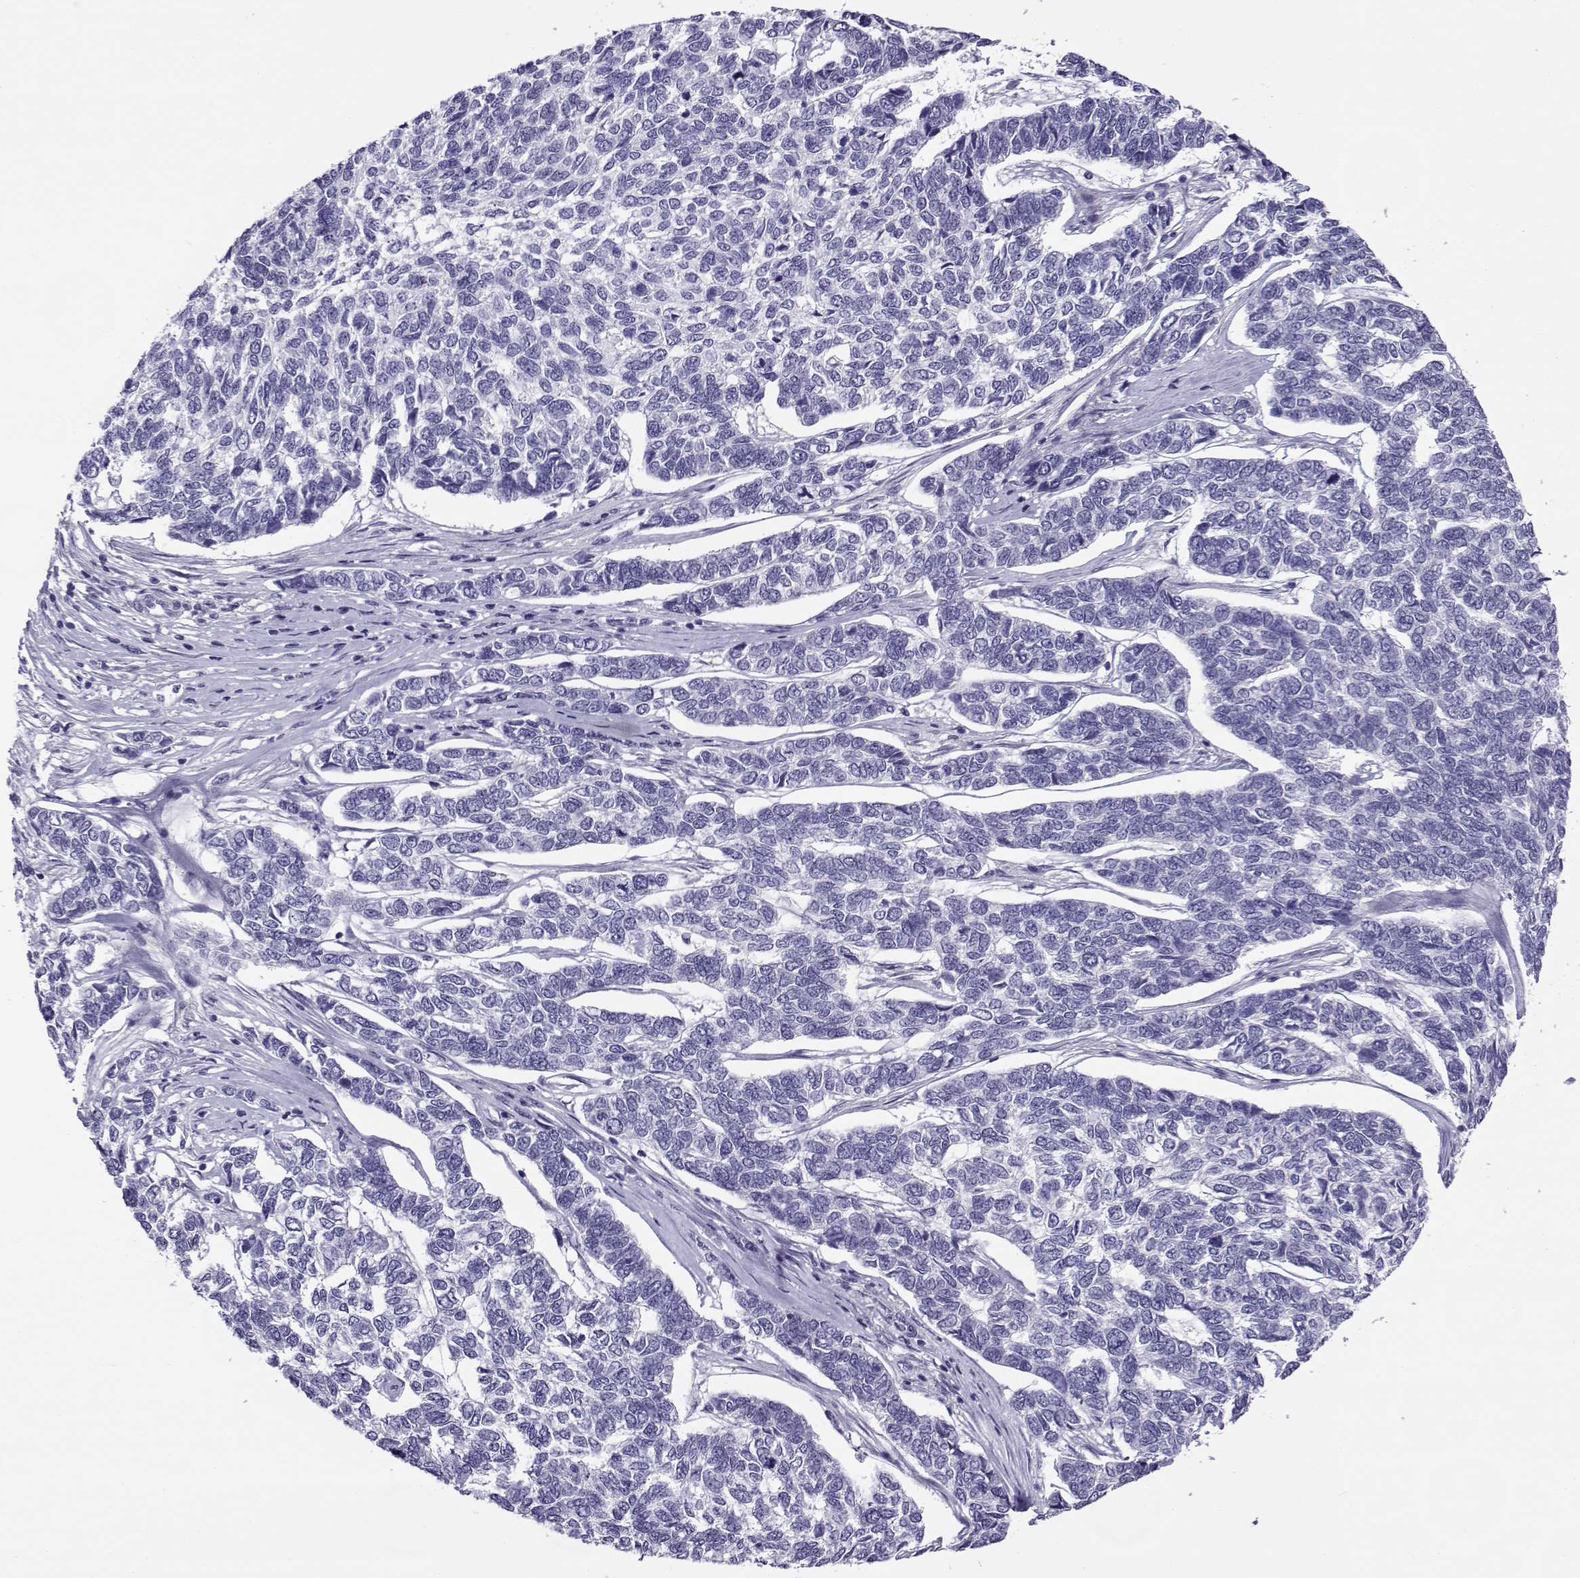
{"staining": {"intensity": "negative", "quantity": "none", "location": "none"}, "tissue": "skin cancer", "cell_type": "Tumor cells", "image_type": "cancer", "snomed": [{"axis": "morphology", "description": "Basal cell carcinoma"}, {"axis": "topography", "description": "Skin"}], "caption": "A photomicrograph of human skin cancer is negative for staining in tumor cells.", "gene": "FEZF1", "patient": {"sex": "female", "age": 65}}